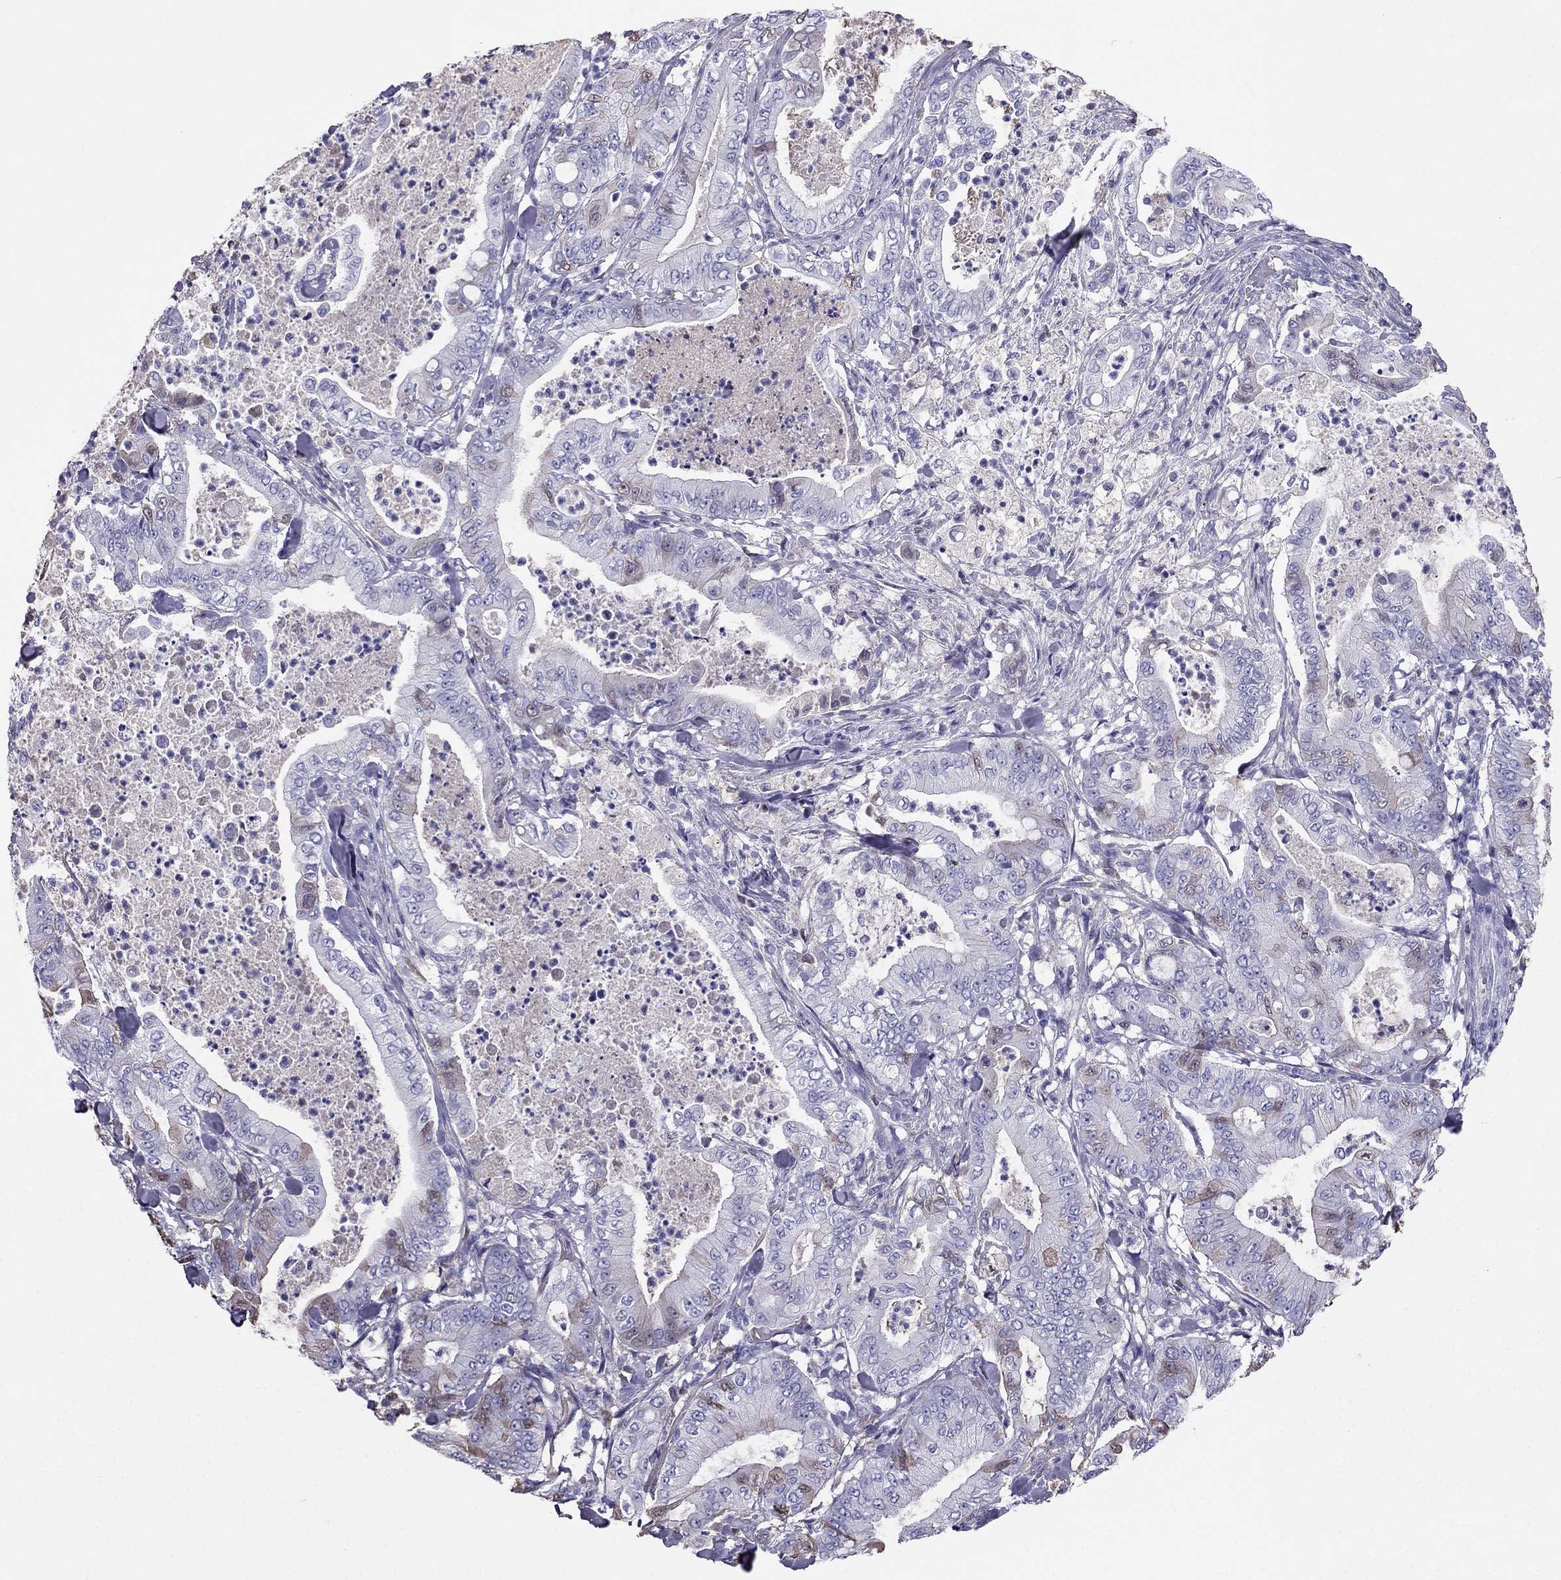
{"staining": {"intensity": "negative", "quantity": "none", "location": "none"}, "tissue": "pancreatic cancer", "cell_type": "Tumor cells", "image_type": "cancer", "snomed": [{"axis": "morphology", "description": "Adenocarcinoma, NOS"}, {"axis": "topography", "description": "Pancreas"}], "caption": "Immunohistochemistry of human pancreatic cancer (adenocarcinoma) exhibits no expression in tumor cells.", "gene": "TBC1D21", "patient": {"sex": "male", "age": 71}}